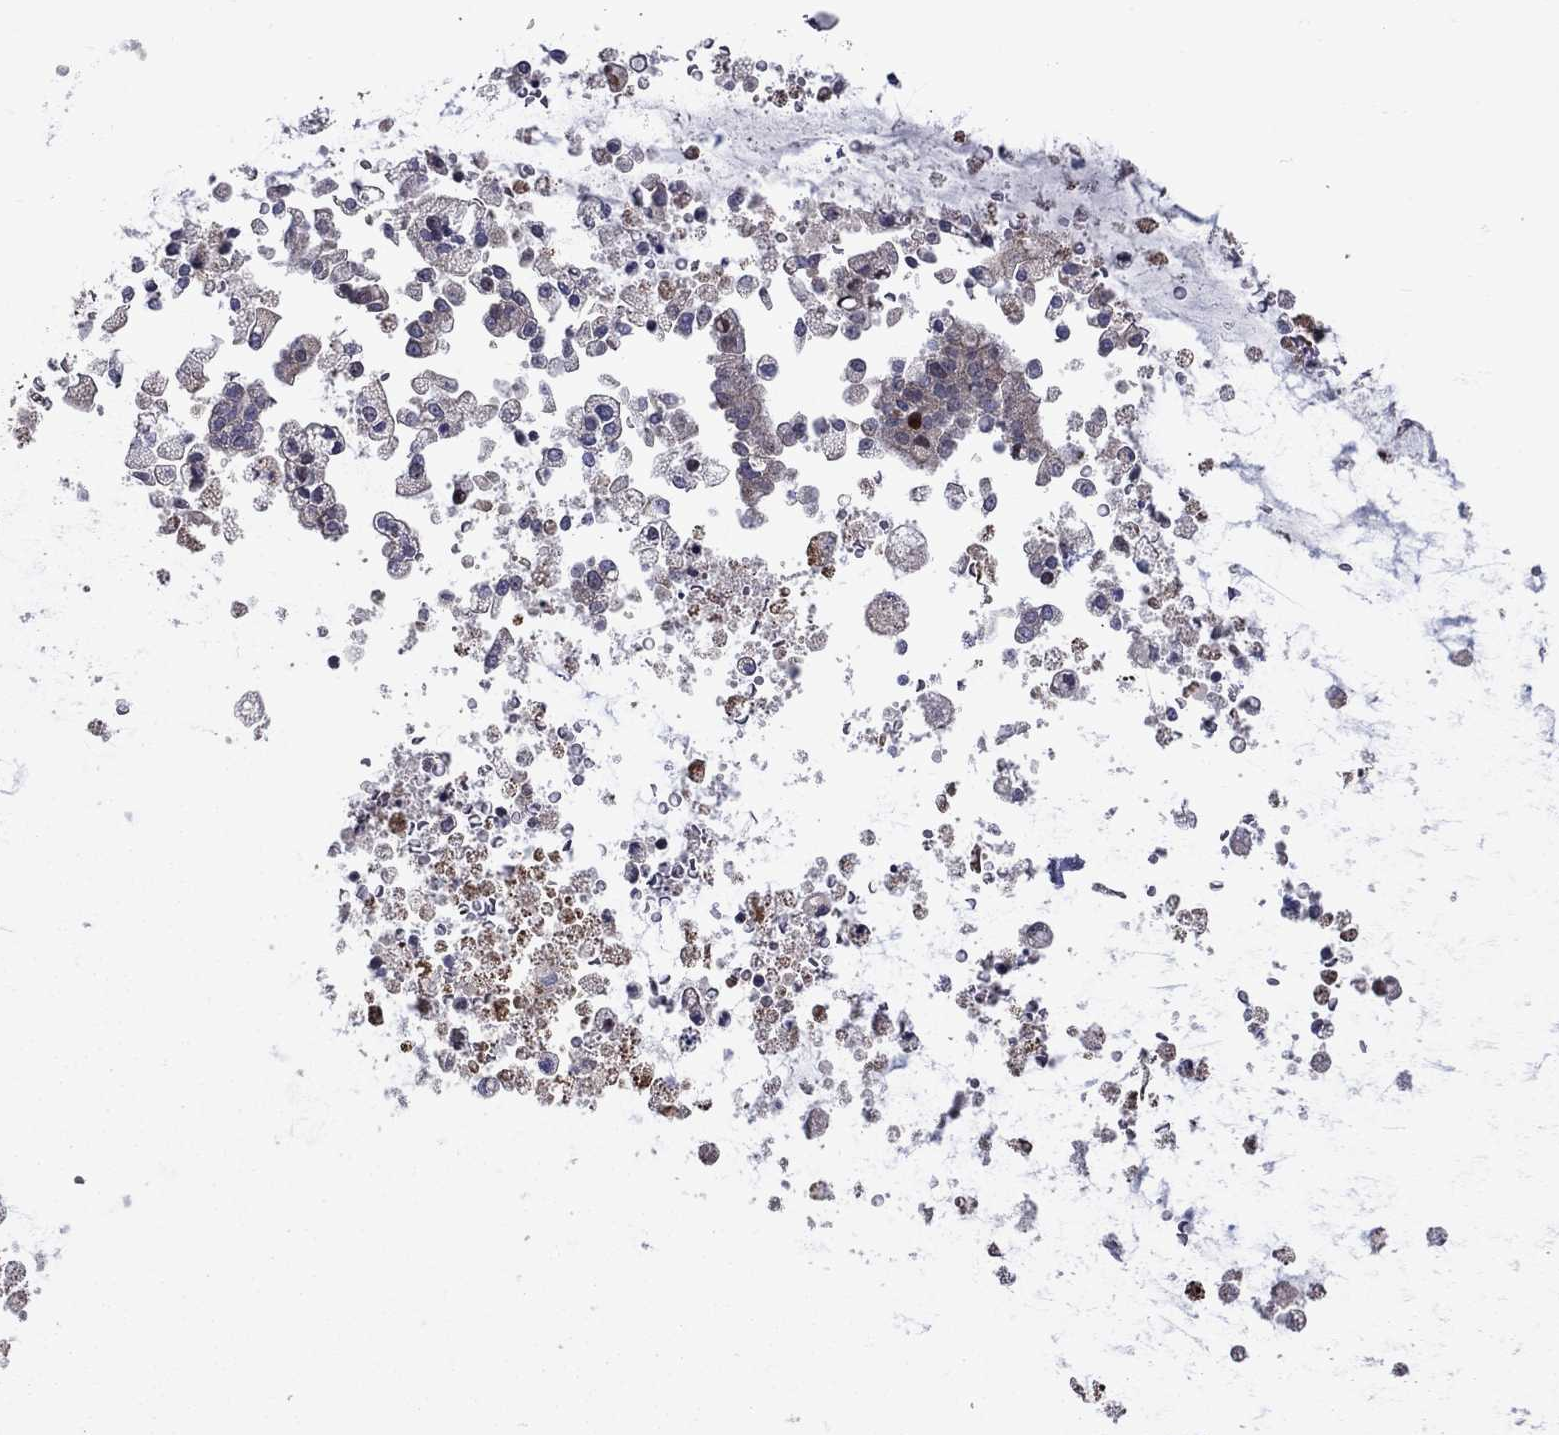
{"staining": {"intensity": "moderate", "quantity": "25%-75%", "location": "cytoplasmic/membranous"}, "tissue": "liver cancer", "cell_type": "Tumor cells", "image_type": "cancer", "snomed": [{"axis": "morphology", "description": "Cholangiocarcinoma"}, {"axis": "topography", "description": "Liver"}], "caption": "Liver cancer stained for a protein shows moderate cytoplasmic/membranous positivity in tumor cells.", "gene": "MIOS", "patient": {"sex": "male", "age": 50}}